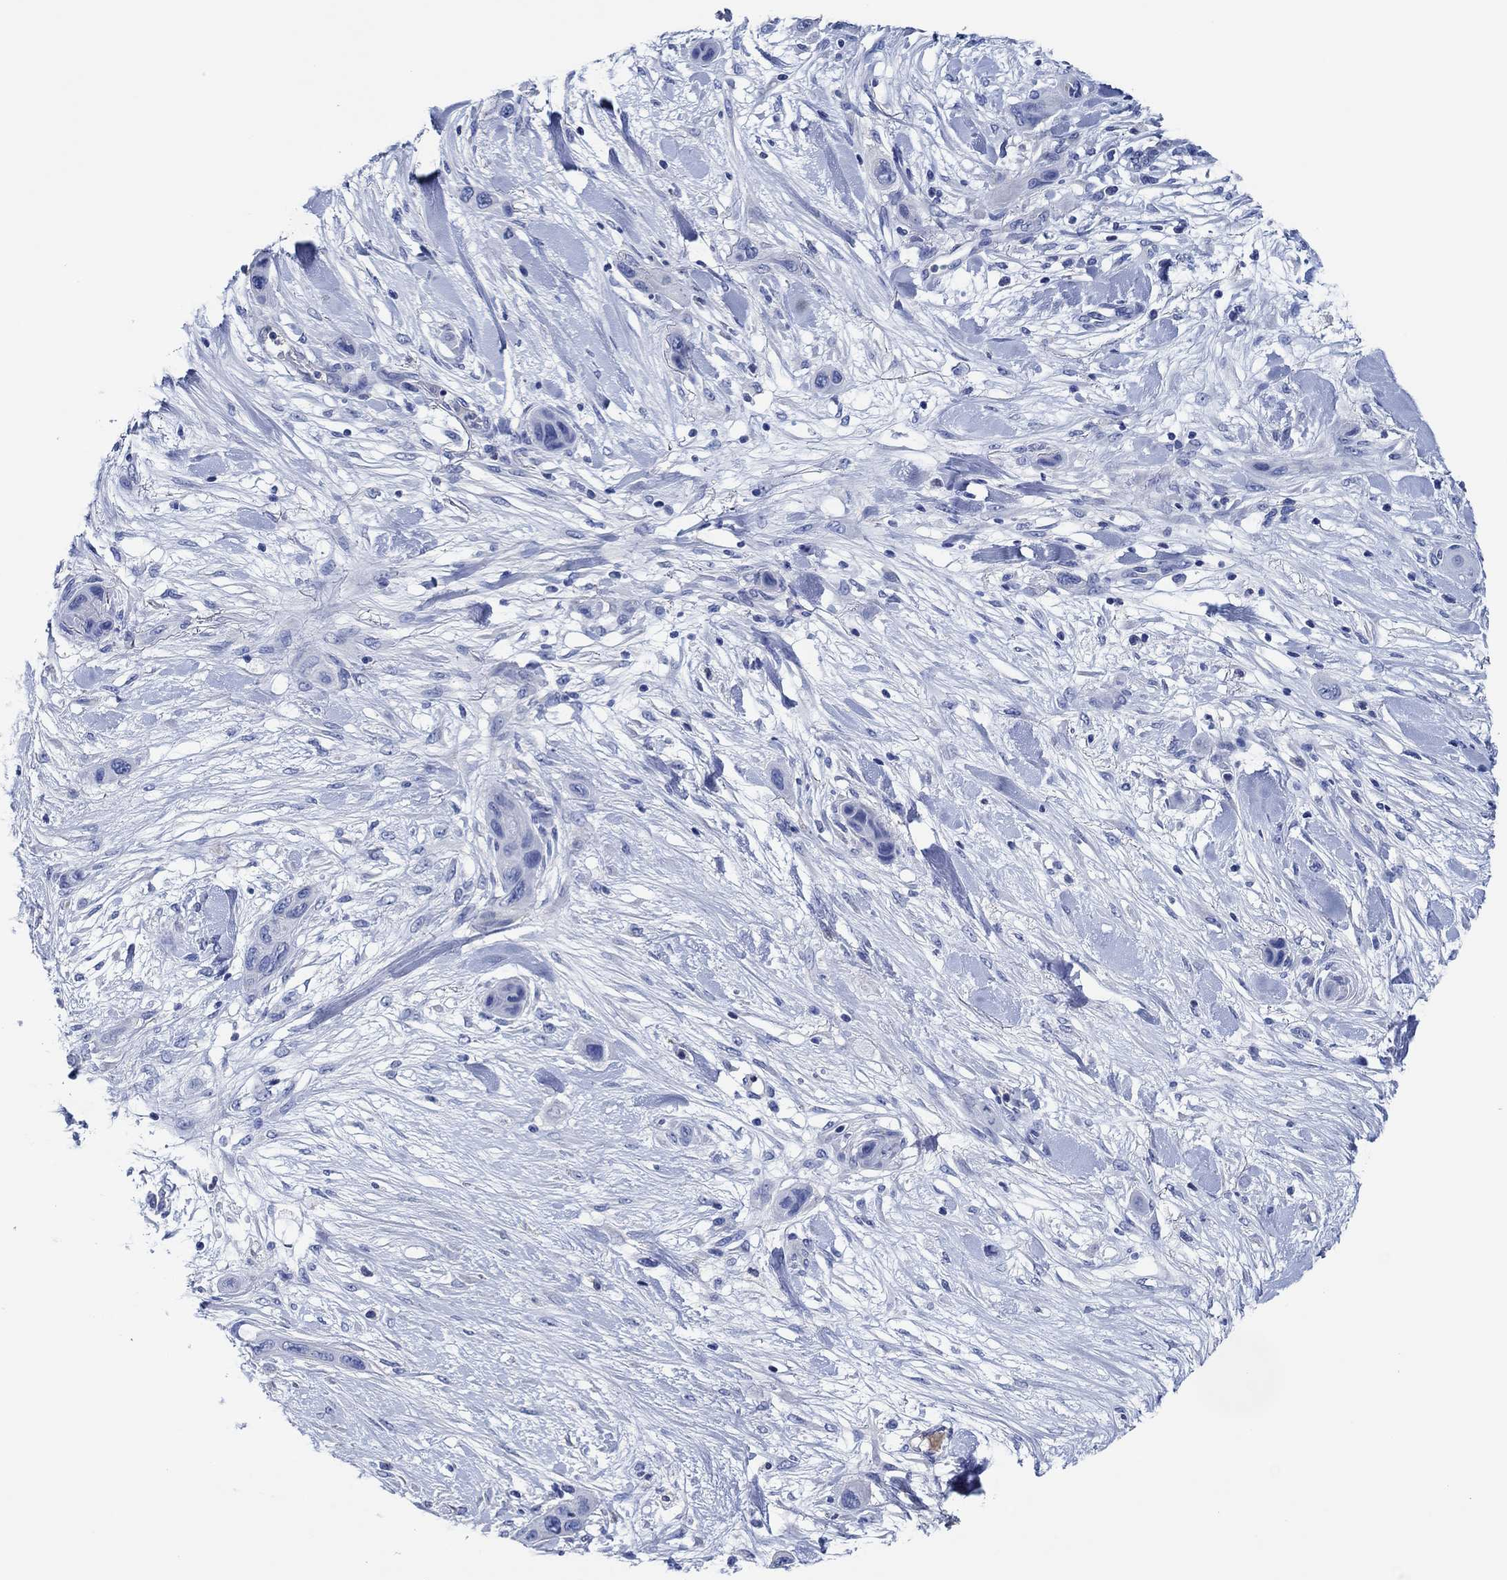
{"staining": {"intensity": "negative", "quantity": "none", "location": "none"}, "tissue": "skin cancer", "cell_type": "Tumor cells", "image_type": "cancer", "snomed": [{"axis": "morphology", "description": "Squamous cell carcinoma, NOS"}, {"axis": "topography", "description": "Skin"}], "caption": "Immunohistochemistry image of neoplastic tissue: human skin cancer stained with DAB reveals no significant protein expression in tumor cells.", "gene": "CPNE6", "patient": {"sex": "male", "age": 79}}